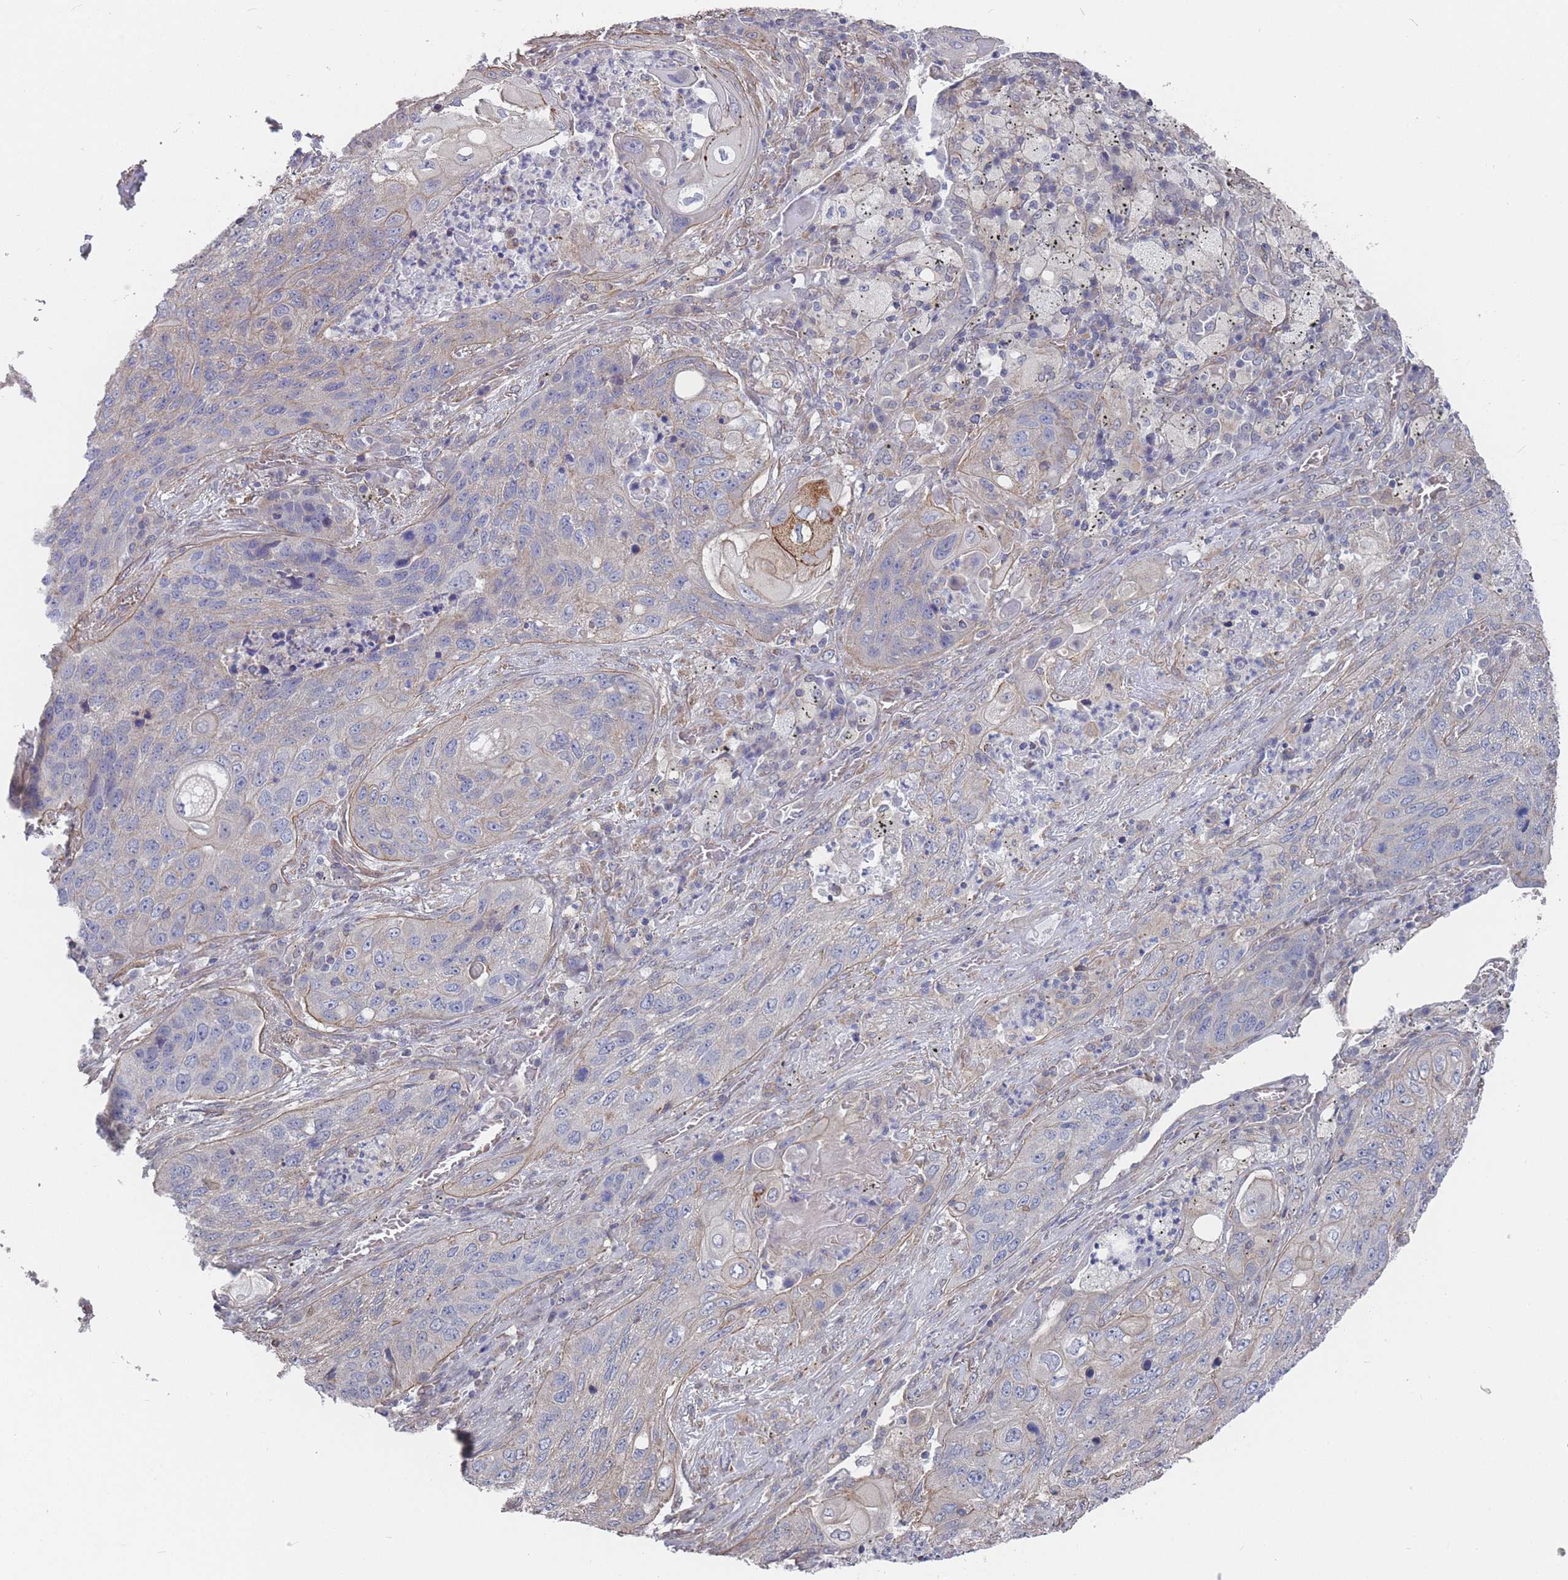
{"staining": {"intensity": "weak", "quantity": "<25%", "location": "cytoplasmic/membranous"}, "tissue": "lung cancer", "cell_type": "Tumor cells", "image_type": "cancer", "snomed": [{"axis": "morphology", "description": "Squamous cell carcinoma, NOS"}, {"axis": "topography", "description": "Lung"}], "caption": "Human lung cancer stained for a protein using IHC reveals no expression in tumor cells.", "gene": "SLC1A6", "patient": {"sex": "female", "age": 63}}